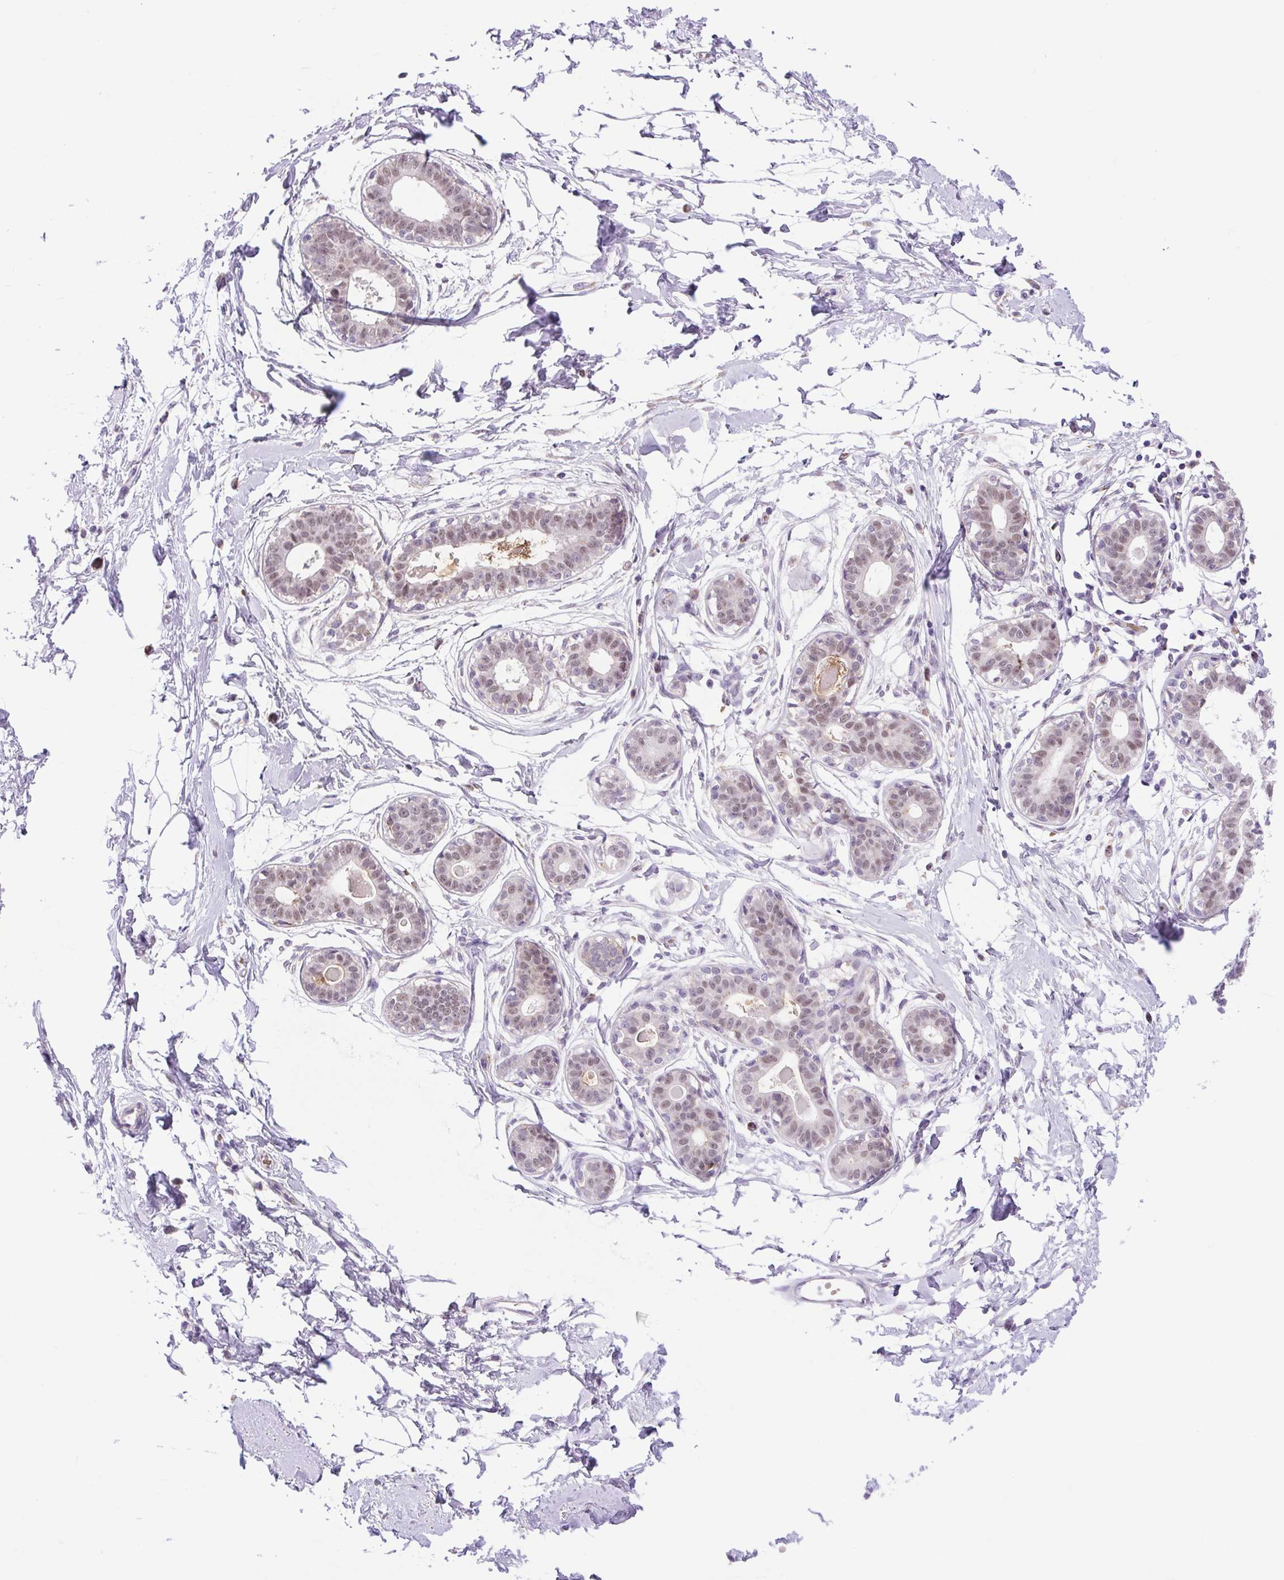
{"staining": {"intensity": "negative", "quantity": "none", "location": "none"}, "tissue": "breast", "cell_type": "Adipocytes", "image_type": "normal", "snomed": [{"axis": "morphology", "description": "Normal tissue, NOS"}, {"axis": "topography", "description": "Breast"}], "caption": "Immunohistochemistry (IHC) image of unremarkable breast stained for a protein (brown), which displays no staining in adipocytes.", "gene": "SCO2", "patient": {"sex": "female", "age": 45}}